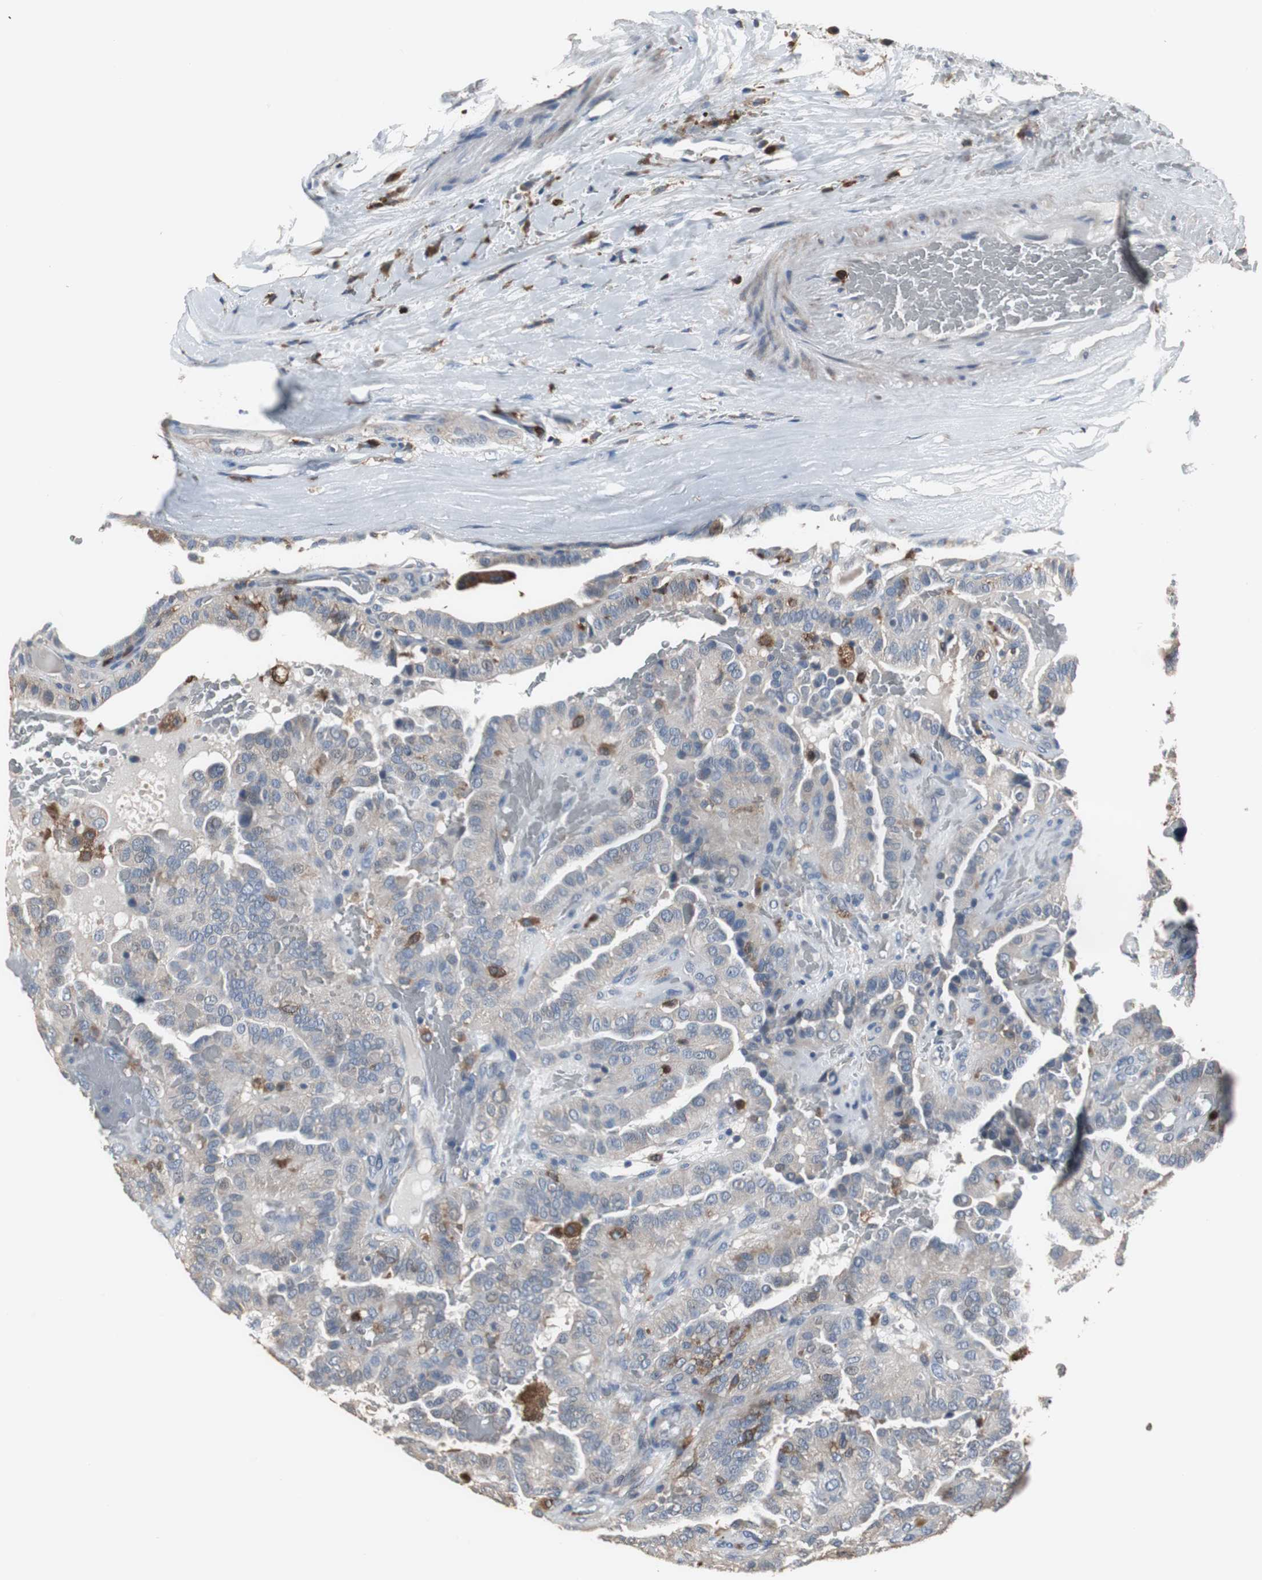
{"staining": {"intensity": "weak", "quantity": "<25%", "location": "cytoplasmic/membranous"}, "tissue": "thyroid cancer", "cell_type": "Tumor cells", "image_type": "cancer", "snomed": [{"axis": "morphology", "description": "Papillary adenocarcinoma, NOS"}, {"axis": "topography", "description": "Thyroid gland"}], "caption": "A photomicrograph of human papillary adenocarcinoma (thyroid) is negative for staining in tumor cells. (DAB immunohistochemistry (IHC) with hematoxylin counter stain).", "gene": "NCF2", "patient": {"sex": "male", "age": 77}}